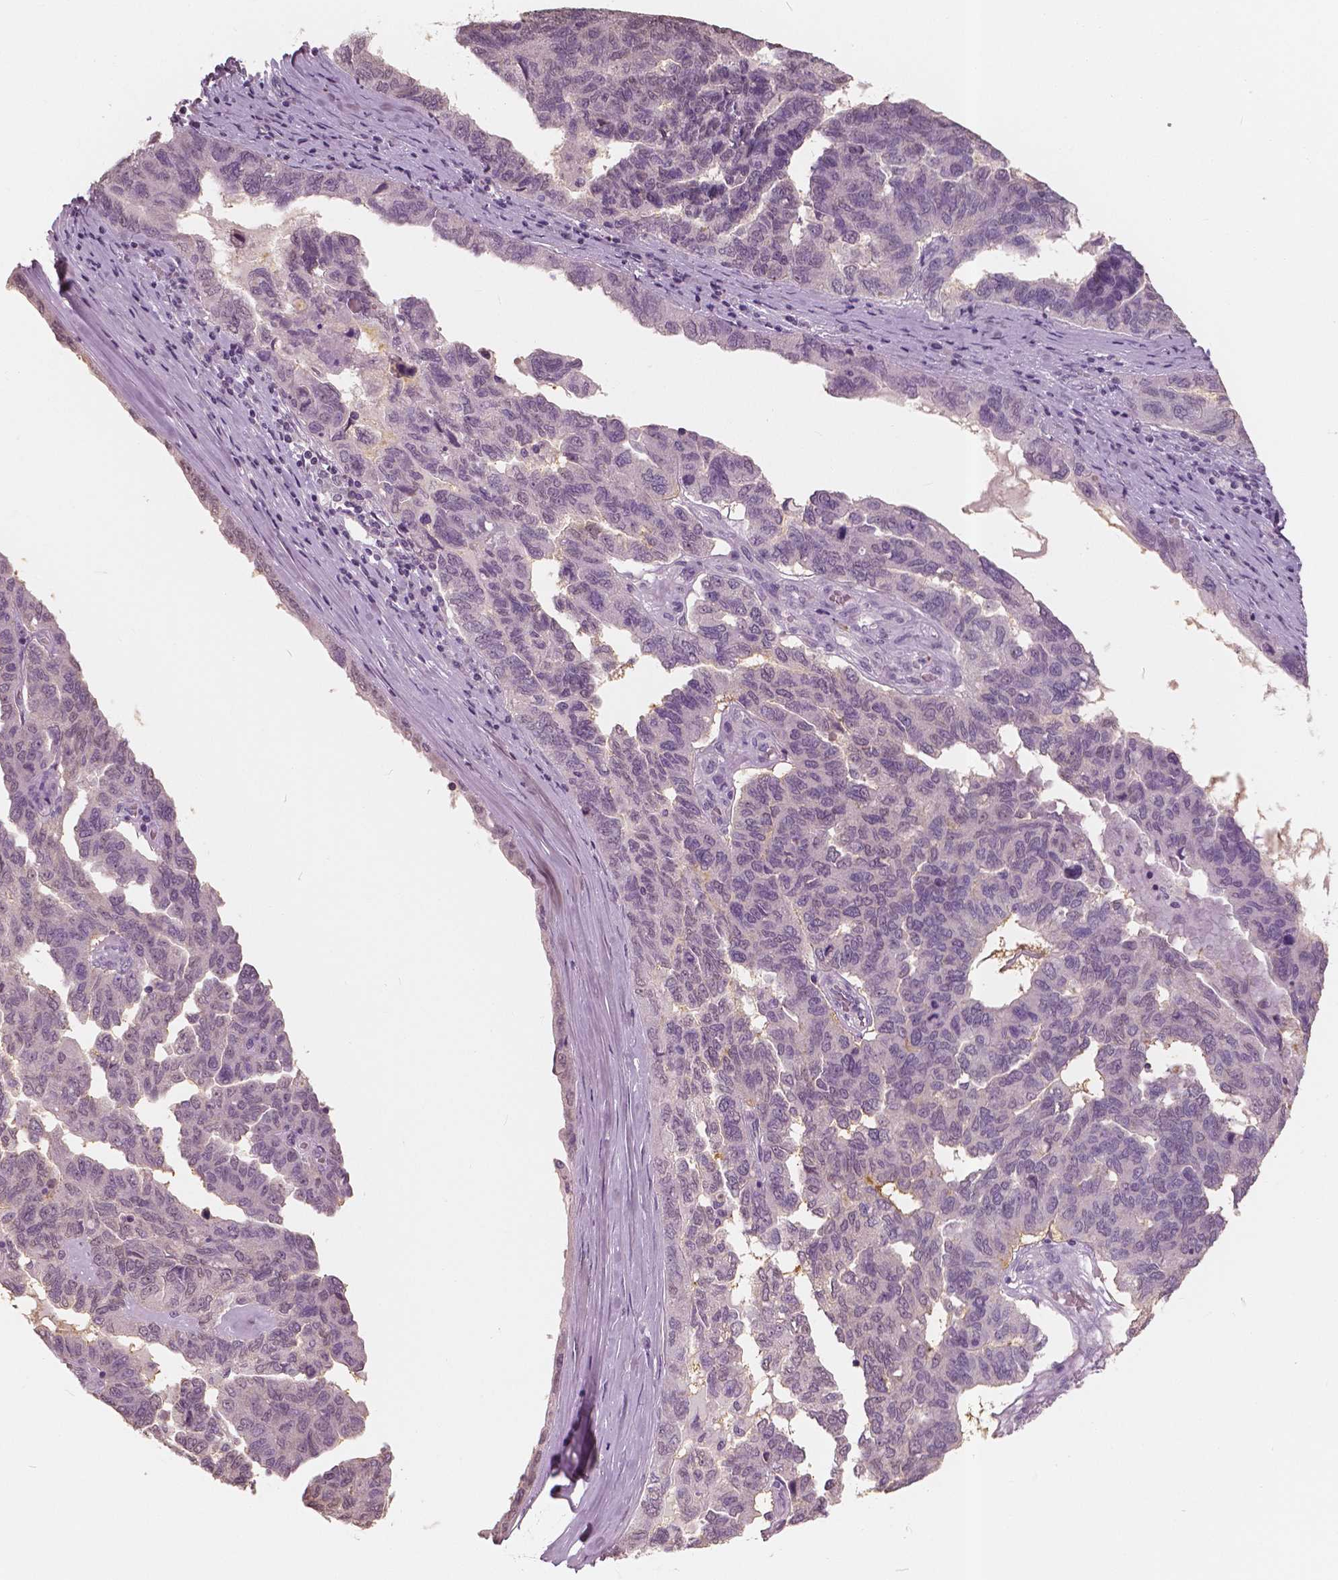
{"staining": {"intensity": "negative", "quantity": "none", "location": "none"}, "tissue": "ovarian cancer", "cell_type": "Tumor cells", "image_type": "cancer", "snomed": [{"axis": "morphology", "description": "Cystadenocarcinoma, serous, NOS"}, {"axis": "topography", "description": "Ovary"}], "caption": "Histopathology image shows no significant protein staining in tumor cells of ovarian serous cystadenocarcinoma.", "gene": "SAT2", "patient": {"sex": "female", "age": 64}}